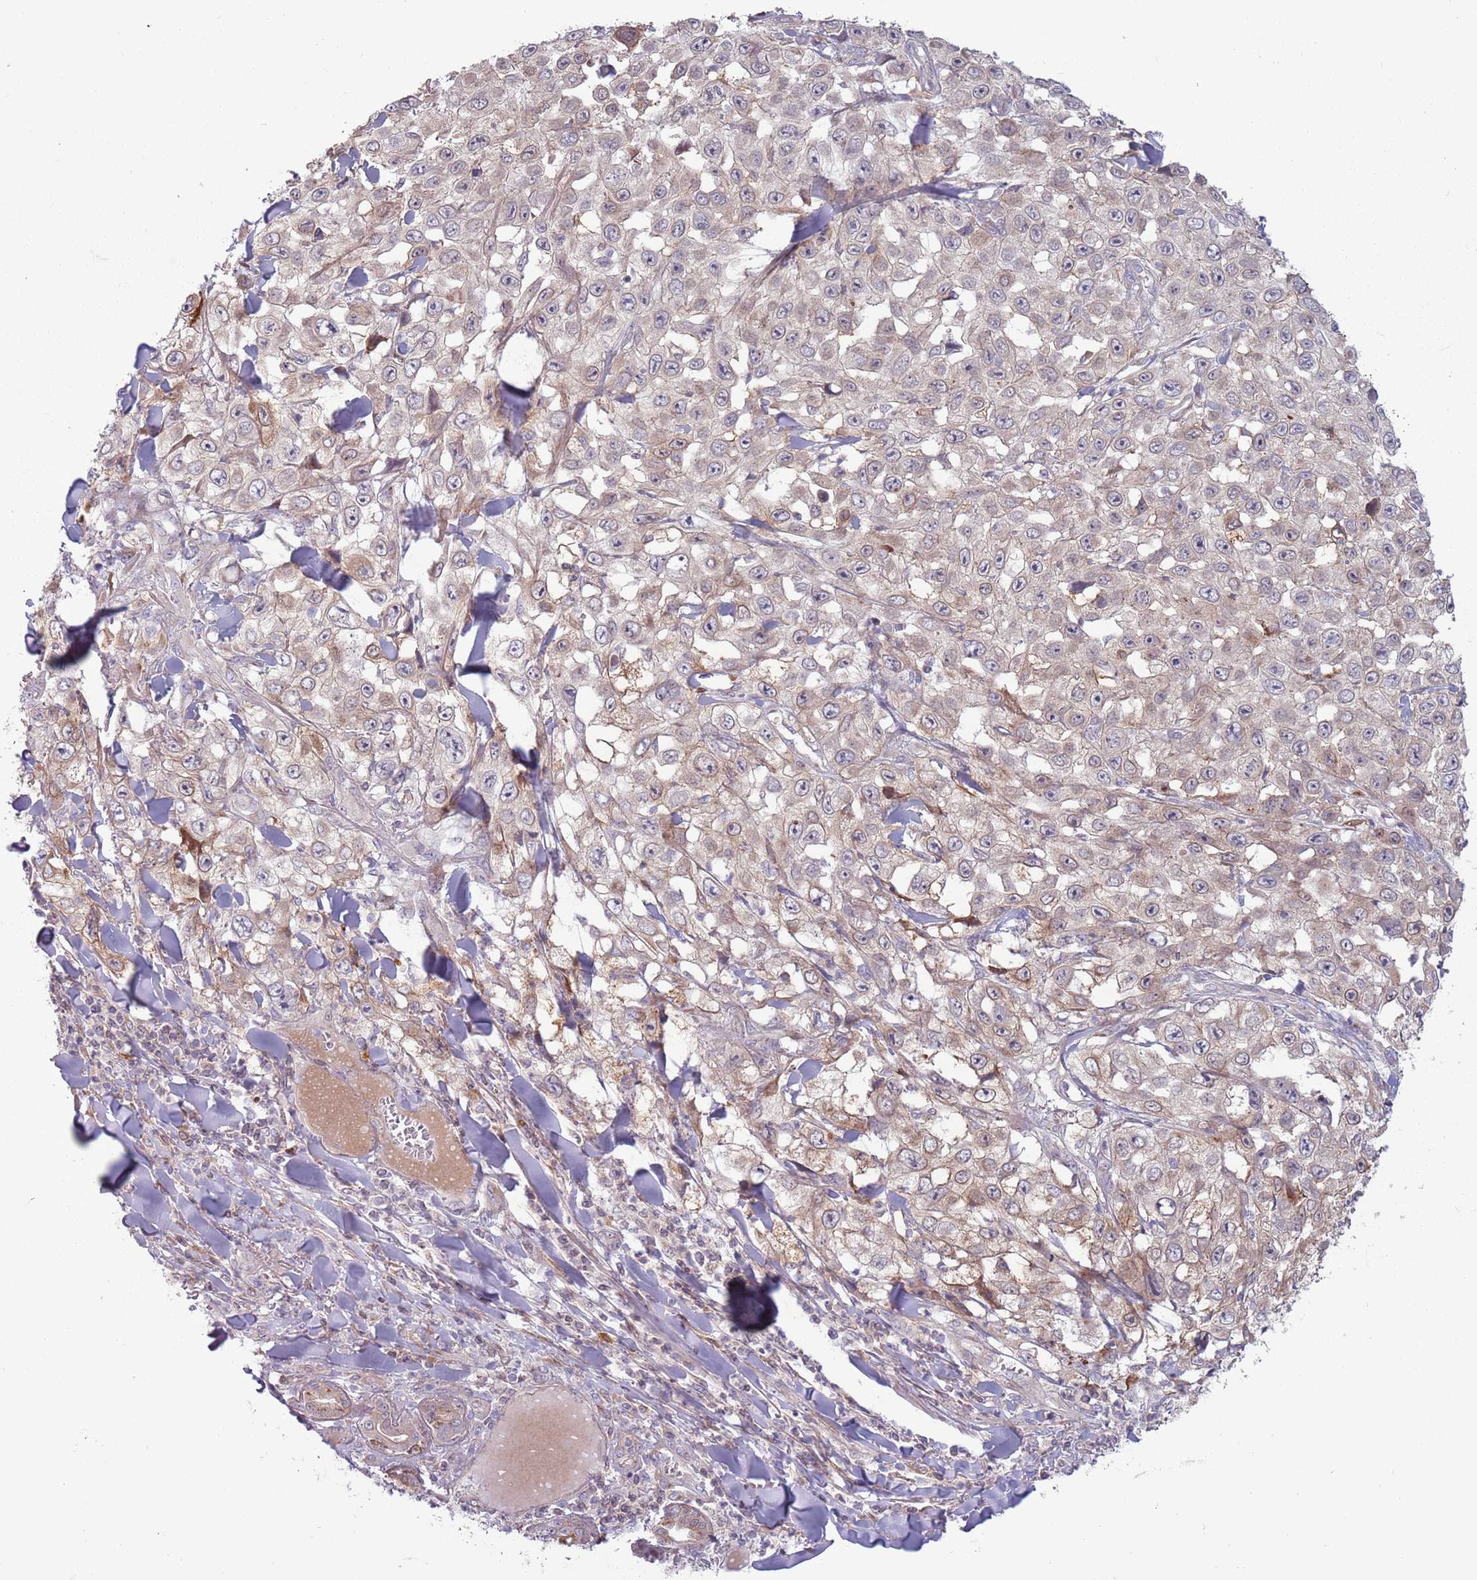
{"staining": {"intensity": "weak", "quantity": "25%-75%", "location": "cytoplasmic/membranous"}, "tissue": "skin cancer", "cell_type": "Tumor cells", "image_type": "cancer", "snomed": [{"axis": "morphology", "description": "Squamous cell carcinoma, NOS"}, {"axis": "topography", "description": "Skin"}], "caption": "This photomicrograph reveals squamous cell carcinoma (skin) stained with IHC to label a protein in brown. The cytoplasmic/membranous of tumor cells show weak positivity for the protein. Nuclei are counter-stained blue.", "gene": "CCDC150", "patient": {"sex": "male", "age": 82}}